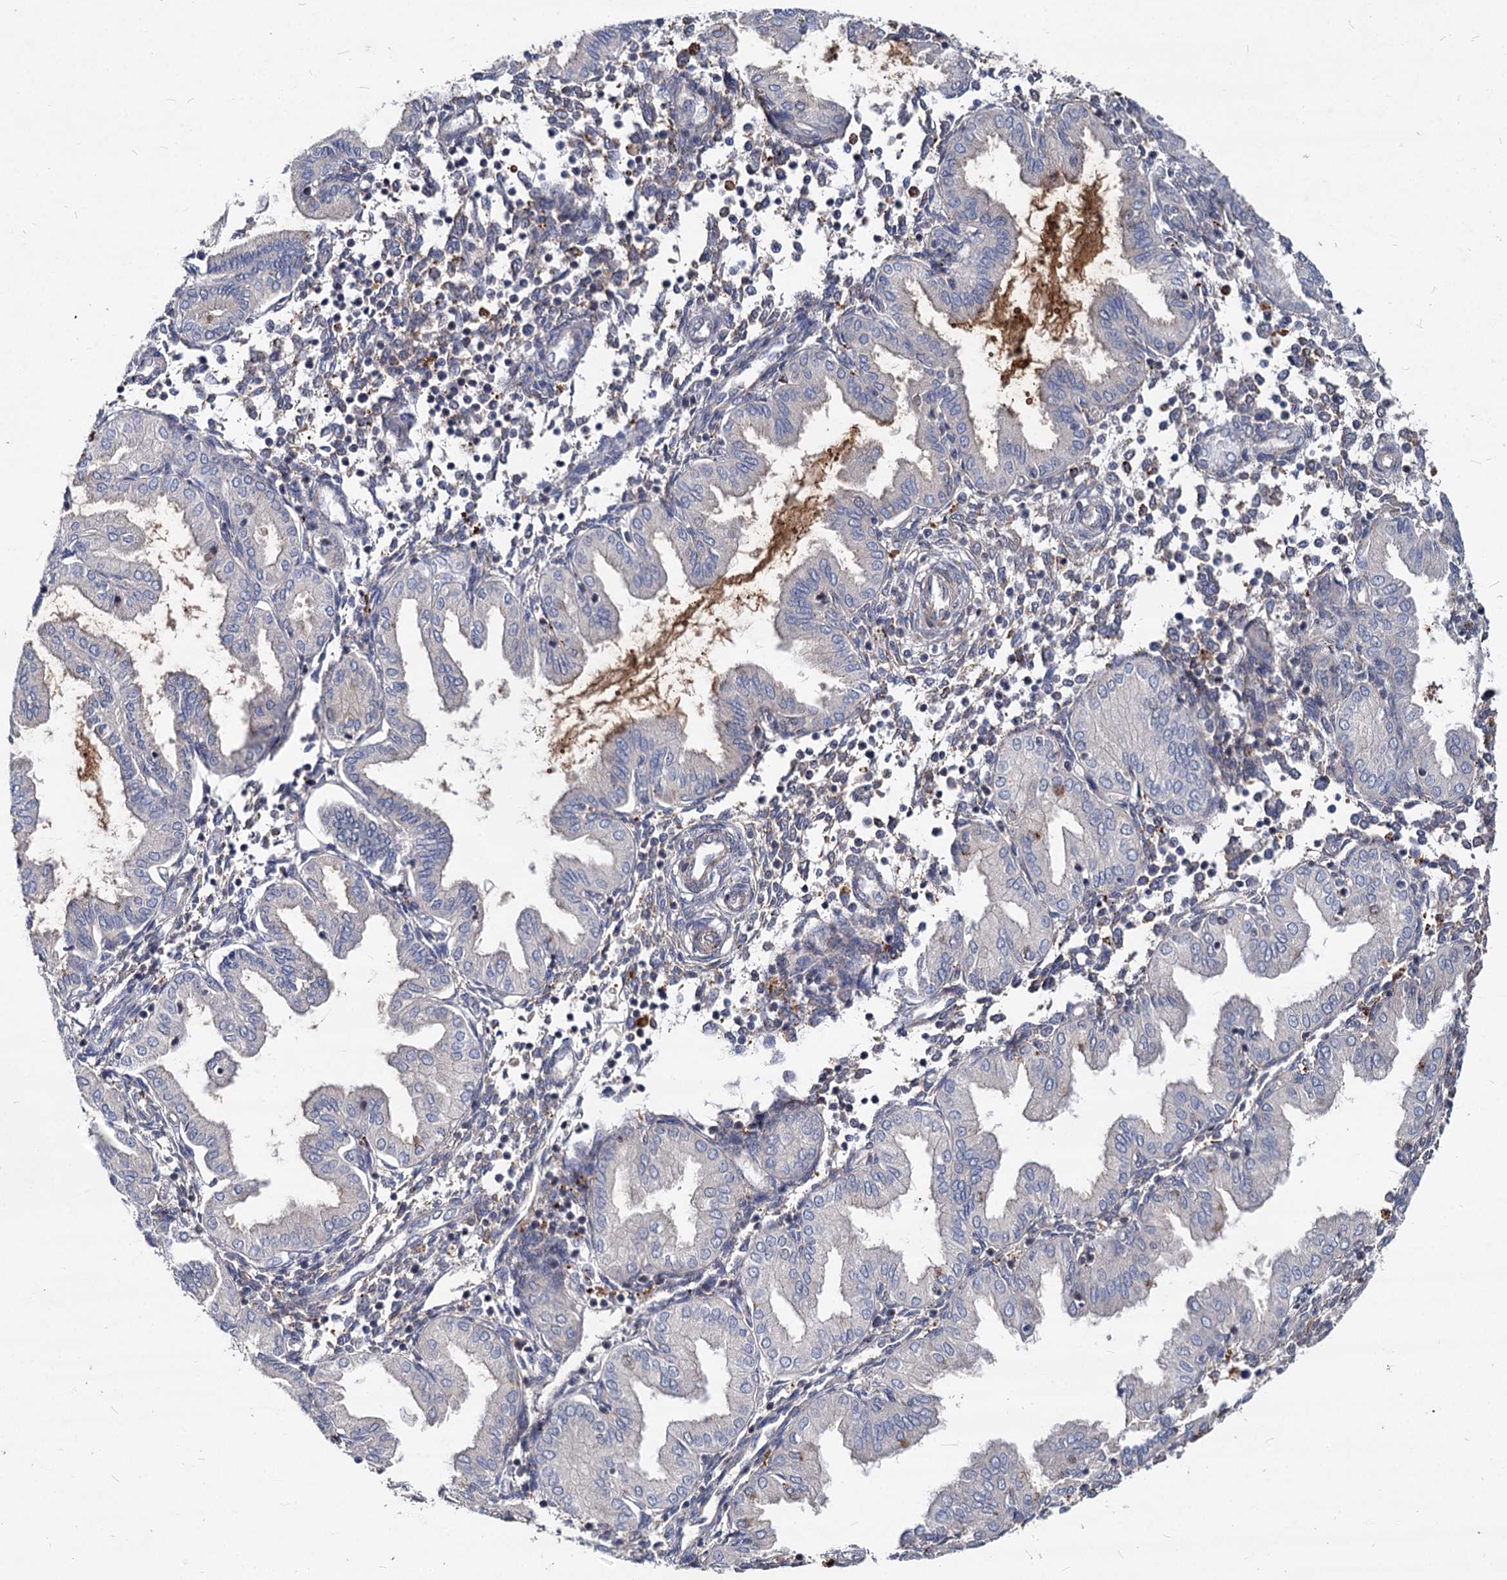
{"staining": {"intensity": "negative", "quantity": "none", "location": "none"}, "tissue": "endometrium", "cell_type": "Cells in endometrial stroma", "image_type": "normal", "snomed": [{"axis": "morphology", "description": "Normal tissue, NOS"}, {"axis": "topography", "description": "Endometrium"}], "caption": "An IHC image of benign endometrium is shown. There is no staining in cells in endometrial stroma of endometrium. The staining is performed using DAB (3,3'-diaminobenzidine) brown chromogen with nuclei counter-stained in using hematoxylin.", "gene": "C11orf86", "patient": {"sex": "female", "age": 53}}